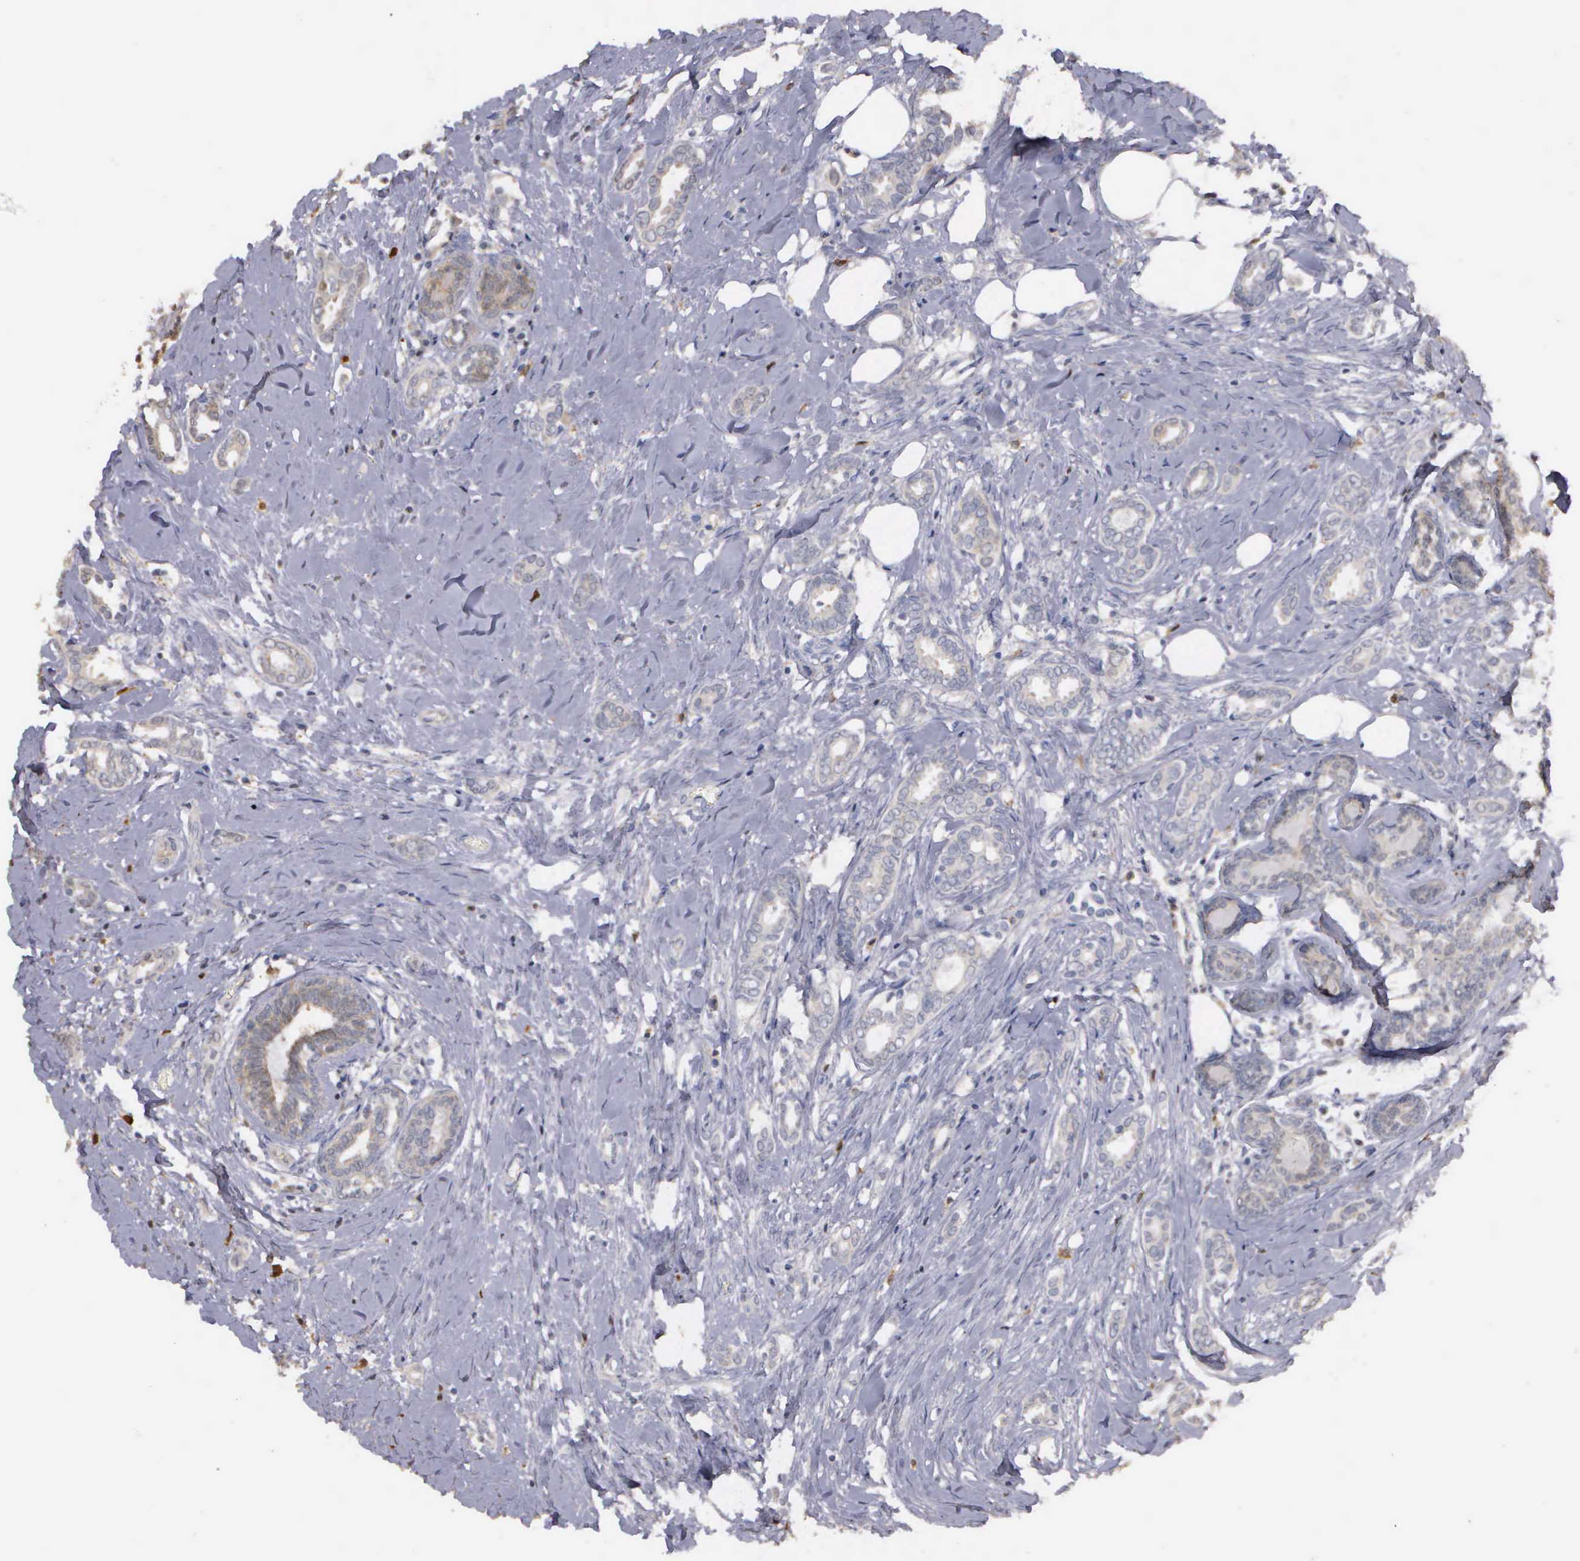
{"staining": {"intensity": "negative", "quantity": "none", "location": "none"}, "tissue": "breast cancer", "cell_type": "Tumor cells", "image_type": "cancer", "snomed": [{"axis": "morphology", "description": "Duct carcinoma"}, {"axis": "topography", "description": "Breast"}], "caption": "Immunohistochemistry photomicrograph of neoplastic tissue: human breast invasive ductal carcinoma stained with DAB reveals no significant protein staining in tumor cells.", "gene": "ENO3", "patient": {"sex": "female", "age": 50}}